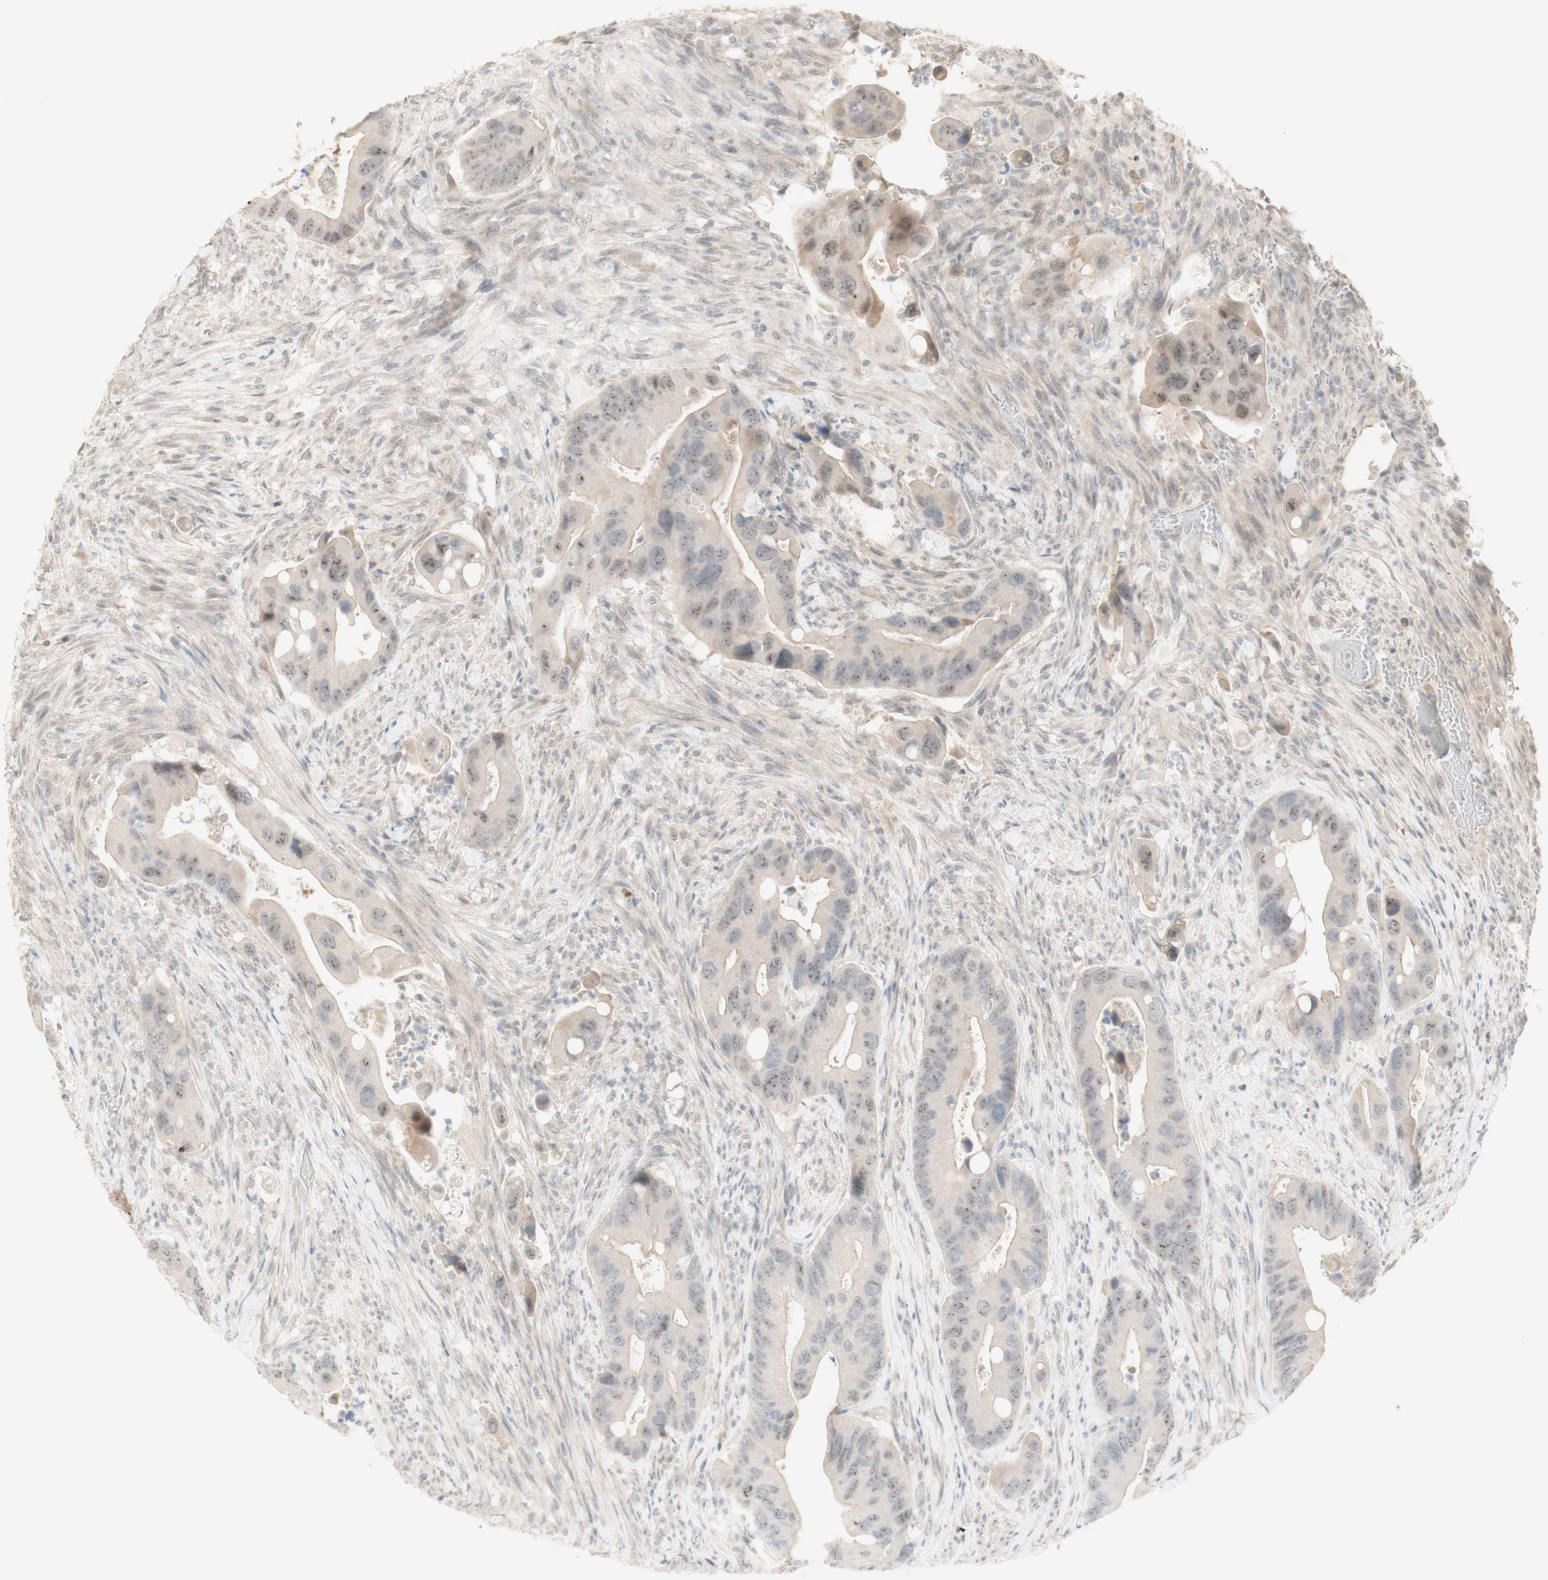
{"staining": {"intensity": "weak", "quantity": ">75%", "location": "cytoplasmic/membranous,nuclear"}, "tissue": "colorectal cancer", "cell_type": "Tumor cells", "image_type": "cancer", "snomed": [{"axis": "morphology", "description": "Adenocarcinoma, NOS"}, {"axis": "topography", "description": "Rectum"}], "caption": "DAB immunohistochemical staining of adenocarcinoma (colorectal) reveals weak cytoplasmic/membranous and nuclear protein positivity in approximately >75% of tumor cells.", "gene": "PLCD4", "patient": {"sex": "female", "age": 57}}